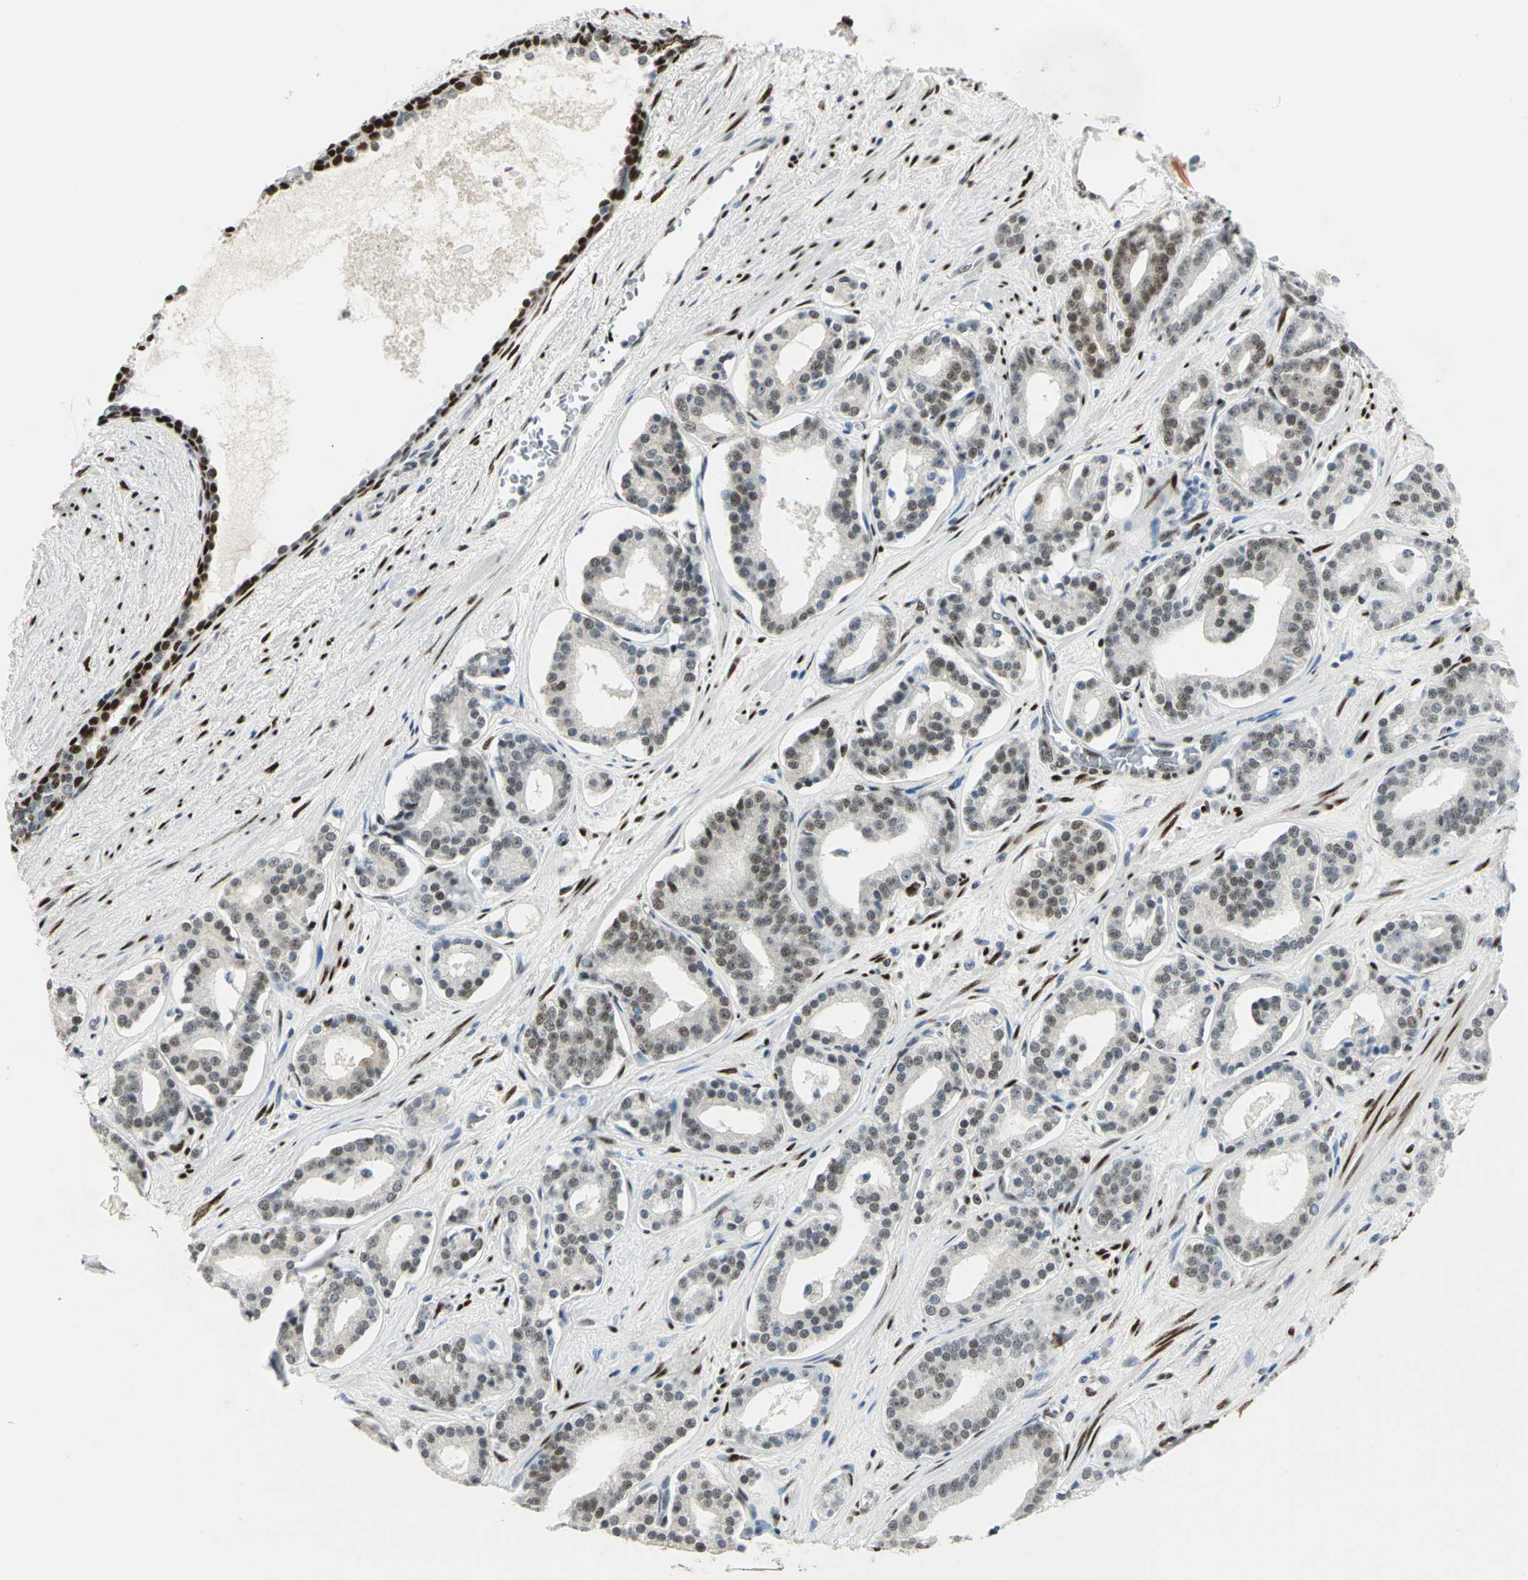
{"staining": {"intensity": "weak", "quantity": ">75%", "location": "nuclear"}, "tissue": "prostate cancer", "cell_type": "Tumor cells", "image_type": "cancer", "snomed": [{"axis": "morphology", "description": "Adenocarcinoma, Low grade"}, {"axis": "topography", "description": "Prostate"}], "caption": "The immunohistochemical stain labels weak nuclear expression in tumor cells of prostate cancer tissue.", "gene": "MEIS2", "patient": {"sex": "male", "age": 63}}